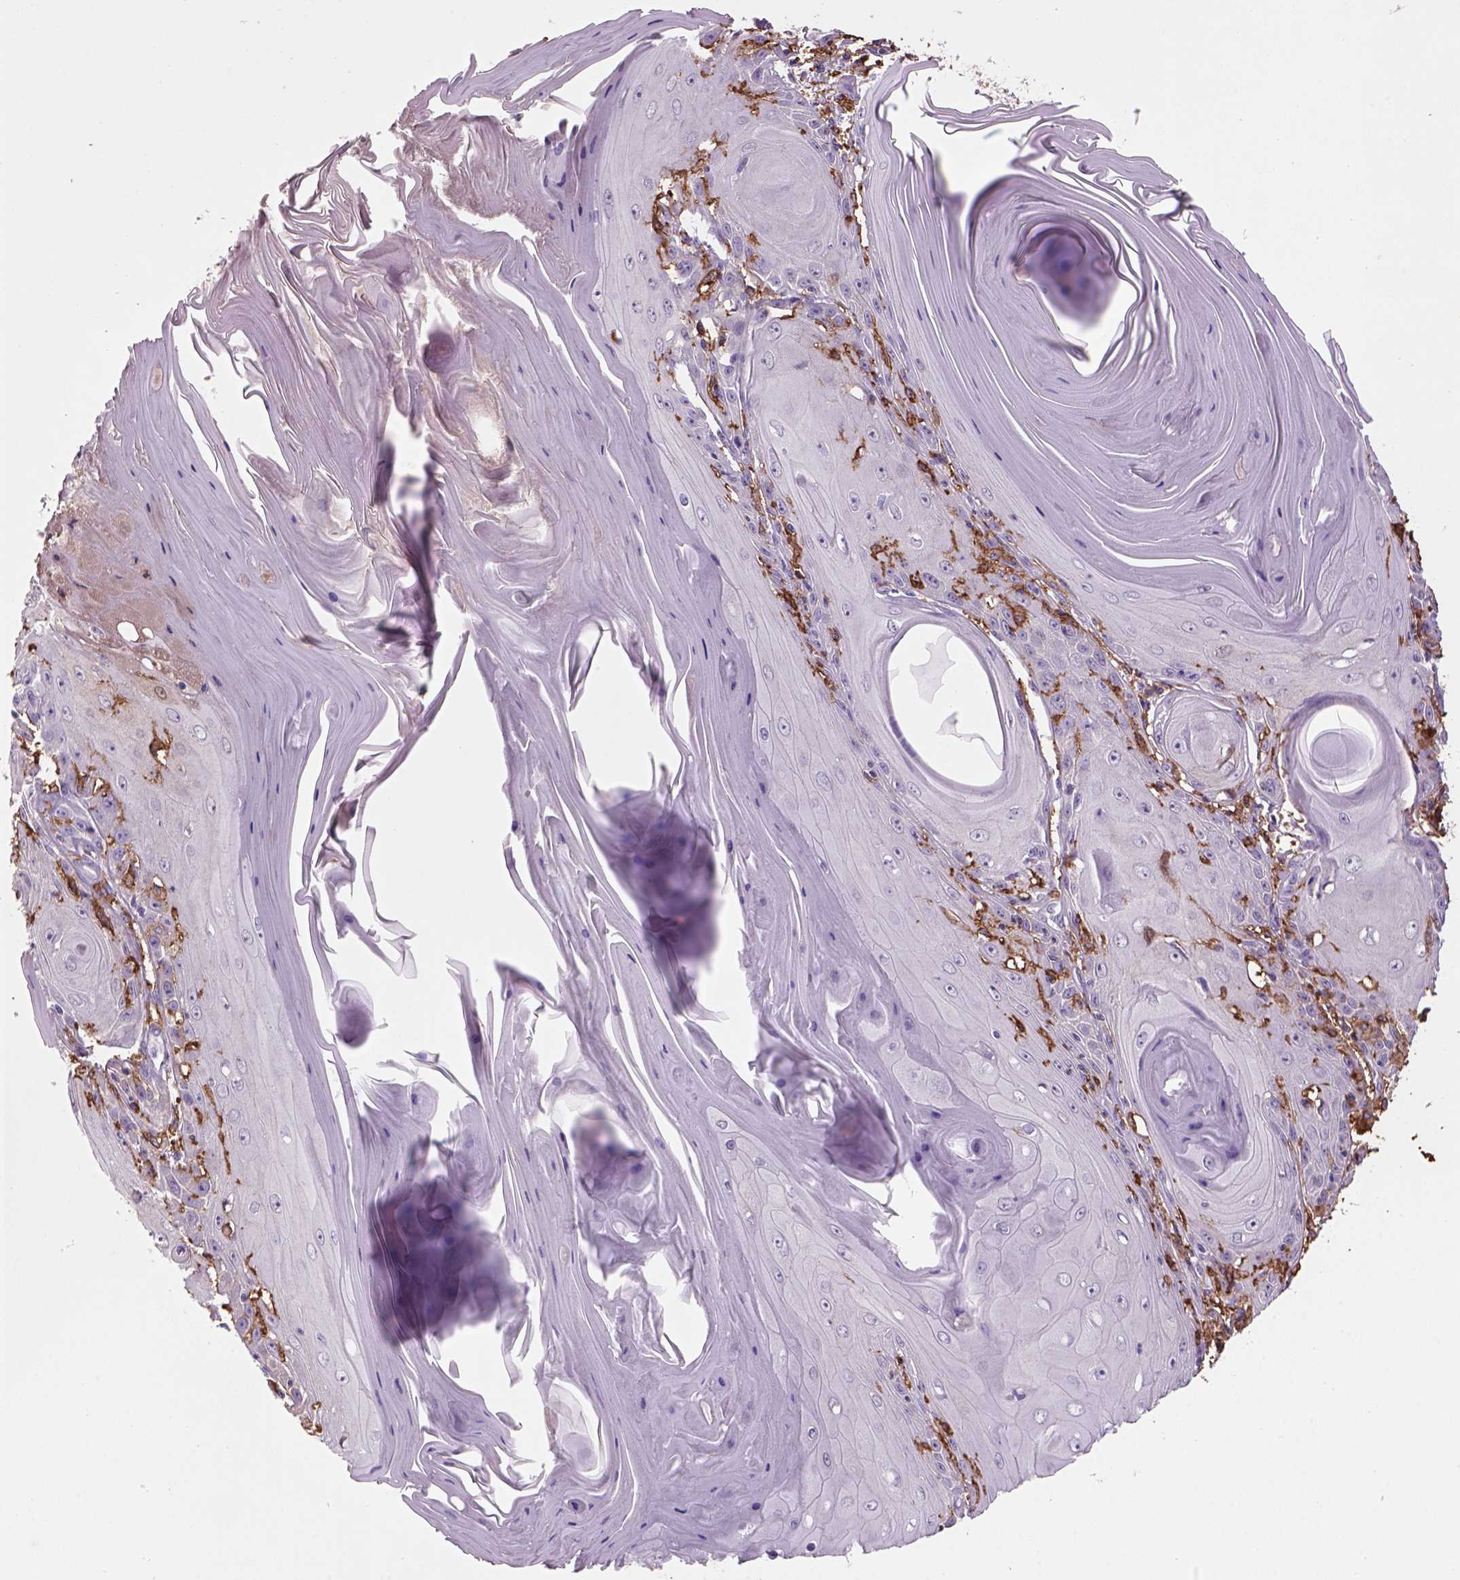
{"staining": {"intensity": "negative", "quantity": "none", "location": "none"}, "tissue": "skin cancer", "cell_type": "Tumor cells", "image_type": "cancer", "snomed": [{"axis": "morphology", "description": "Squamous cell carcinoma, NOS"}, {"axis": "topography", "description": "Skin"}, {"axis": "topography", "description": "Vulva"}], "caption": "Immunohistochemistry image of human squamous cell carcinoma (skin) stained for a protein (brown), which shows no expression in tumor cells.", "gene": "CD14", "patient": {"sex": "female", "age": 85}}